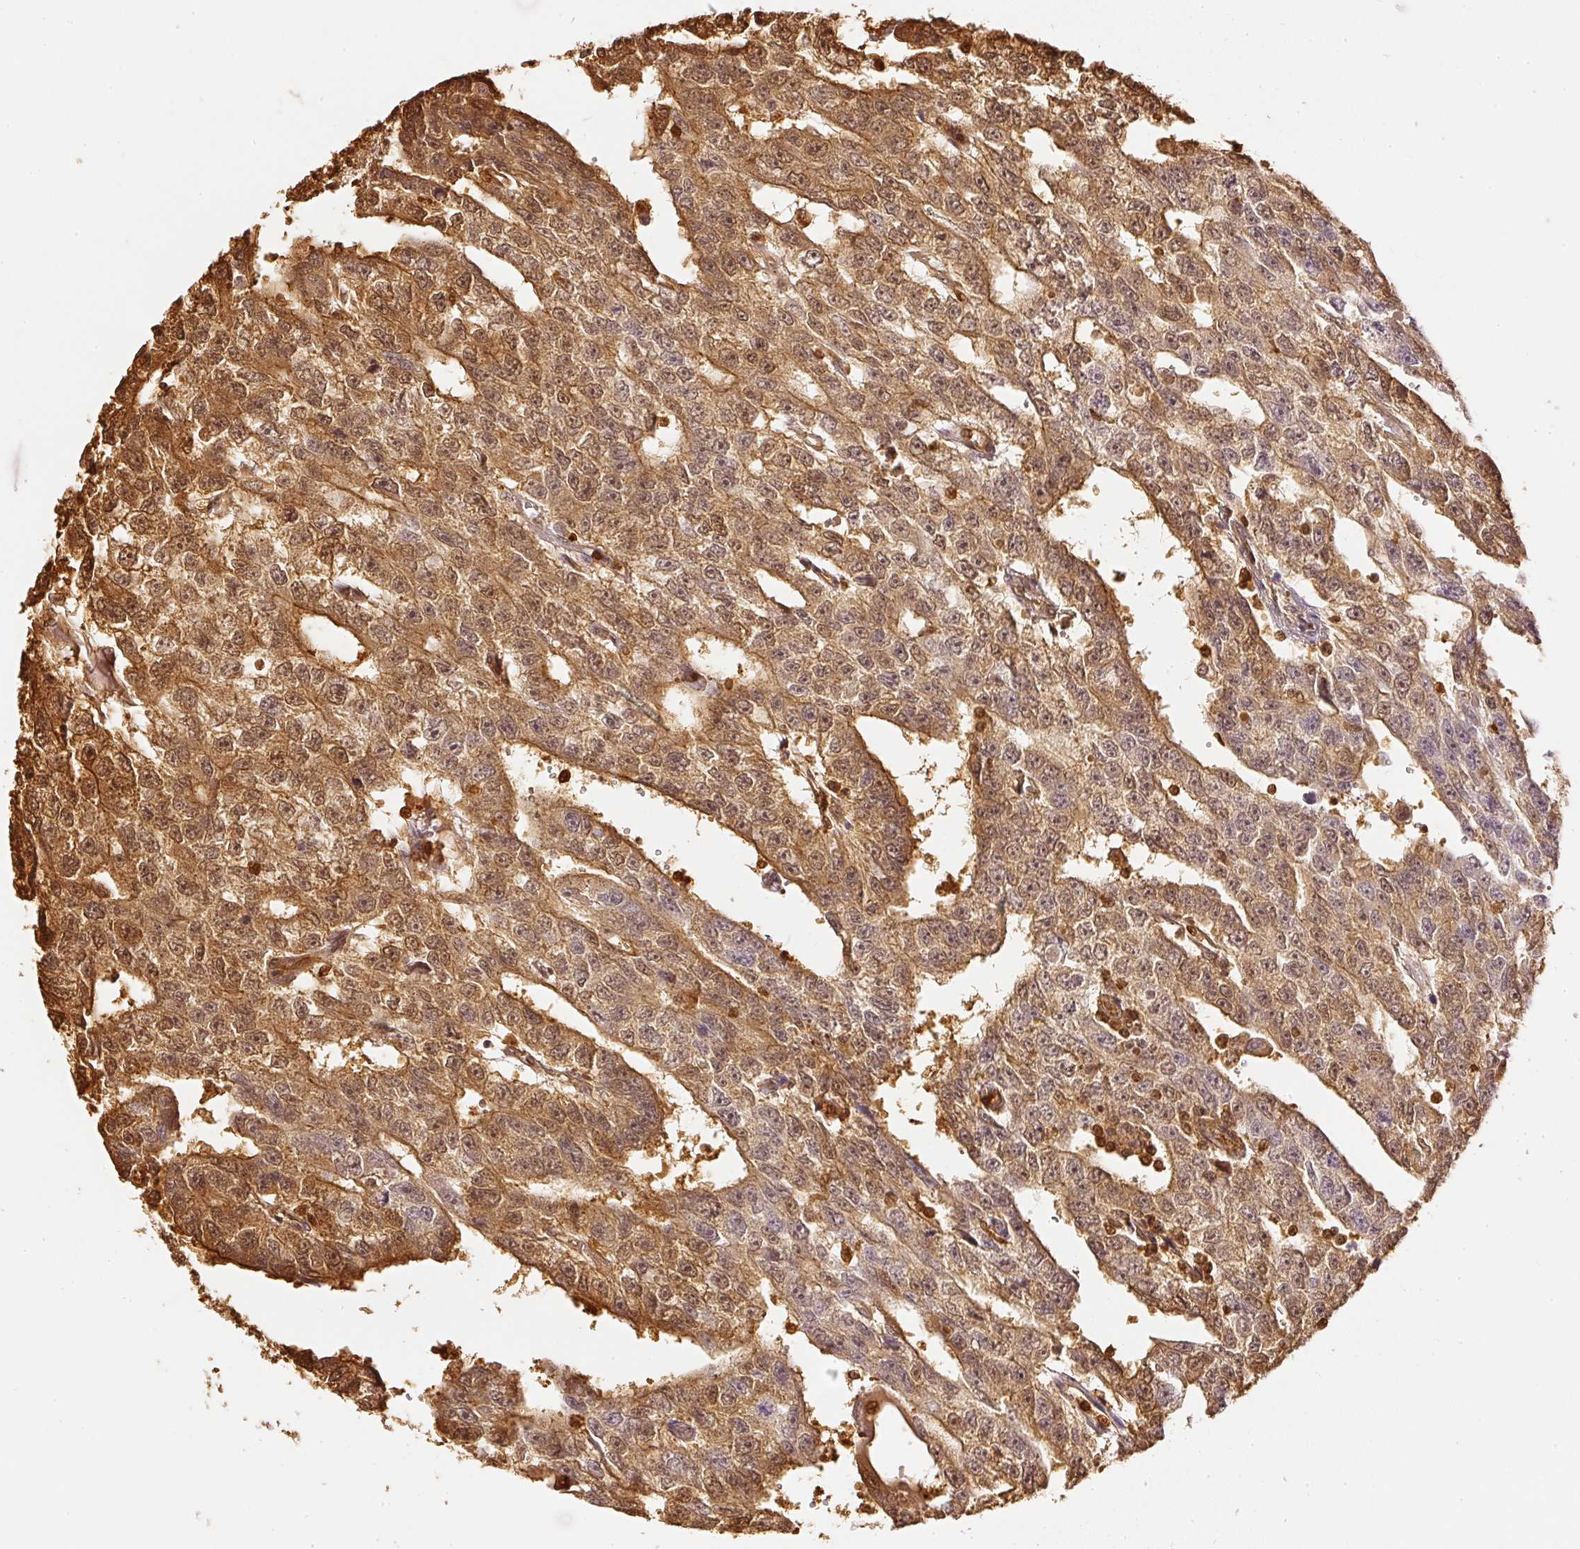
{"staining": {"intensity": "moderate", "quantity": ">75%", "location": "cytoplasmic/membranous,nuclear"}, "tissue": "testis cancer", "cell_type": "Tumor cells", "image_type": "cancer", "snomed": [{"axis": "morphology", "description": "Carcinoma, Embryonal, NOS"}, {"axis": "topography", "description": "Testis"}], "caption": "The image reveals staining of testis cancer, revealing moderate cytoplasmic/membranous and nuclear protein positivity (brown color) within tumor cells.", "gene": "PFN1", "patient": {"sex": "male", "age": 20}}